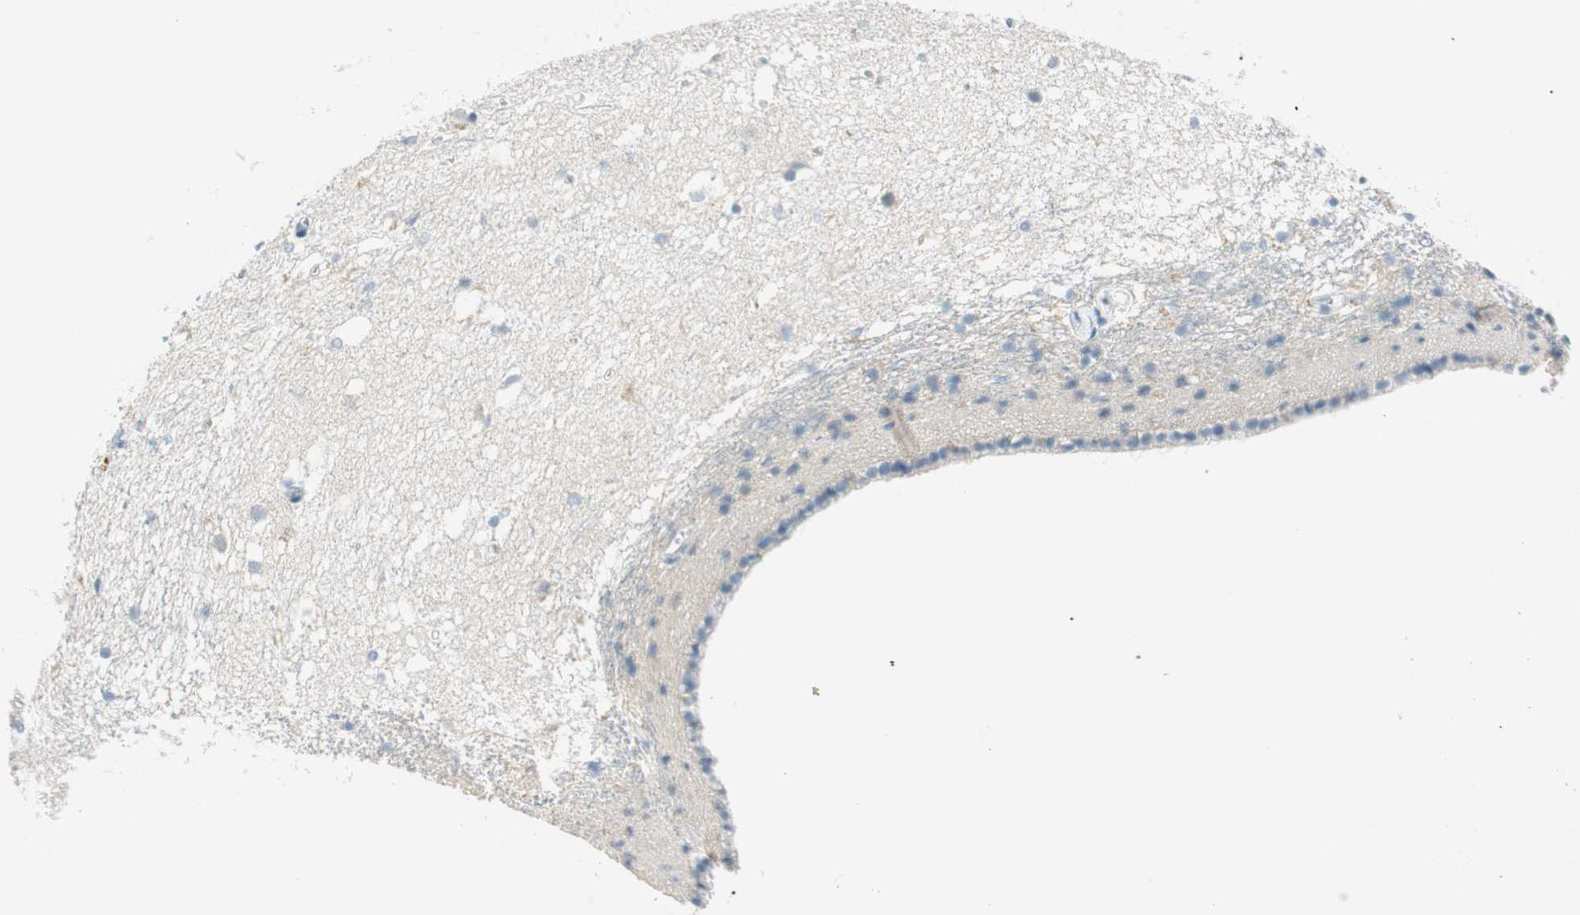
{"staining": {"intensity": "negative", "quantity": "none", "location": "none"}, "tissue": "caudate", "cell_type": "Glial cells", "image_type": "normal", "snomed": [{"axis": "morphology", "description": "Normal tissue, NOS"}, {"axis": "topography", "description": "Lateral ventricle wall"}], "caption": "The image shows no significant positivity in glial cells of caudate.", "gene": "PTTG1", "patient": {"sex": "female", "age": 19}}